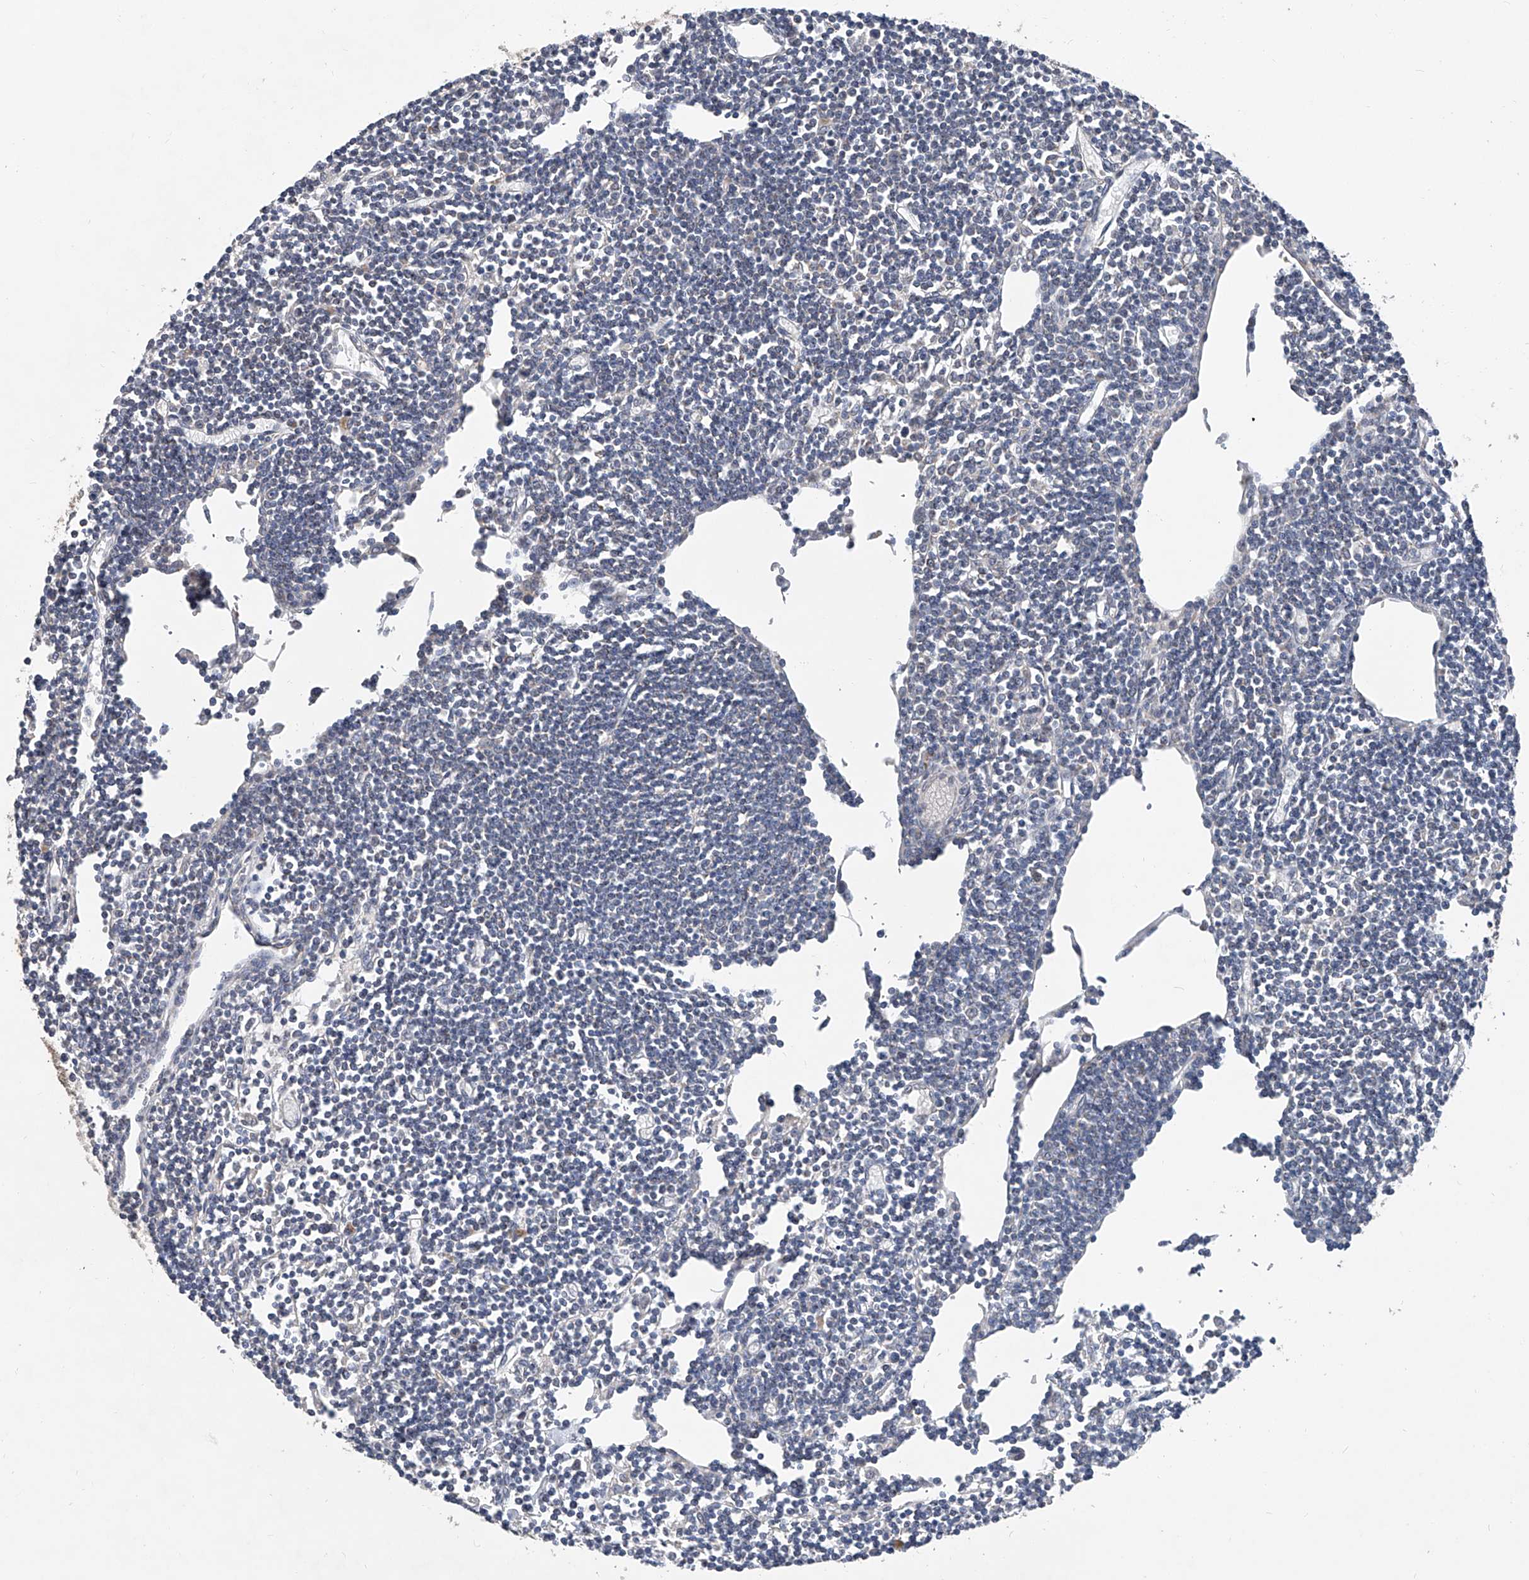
{"staining": {"intensity": "weak", "quantity": "<25%", "location": "cytoplasmic/membranous"}, "tissue": "lymph node", "cell_type": "Germinal center cells", "image_type": "normal", "snomed": [{"axis": "morphology", "description": "Normal tissue, NOS"}, {"axis": "topography", "description": "Lymph node"}], "caption": "High power microscopy histopathology image of an immunohistochemistry image of unremarkable lymph node, revealing no significant positivity in germinal center cells.", "gene": "BCKDHB", "patient": {"sex": "female", "age": 11}}